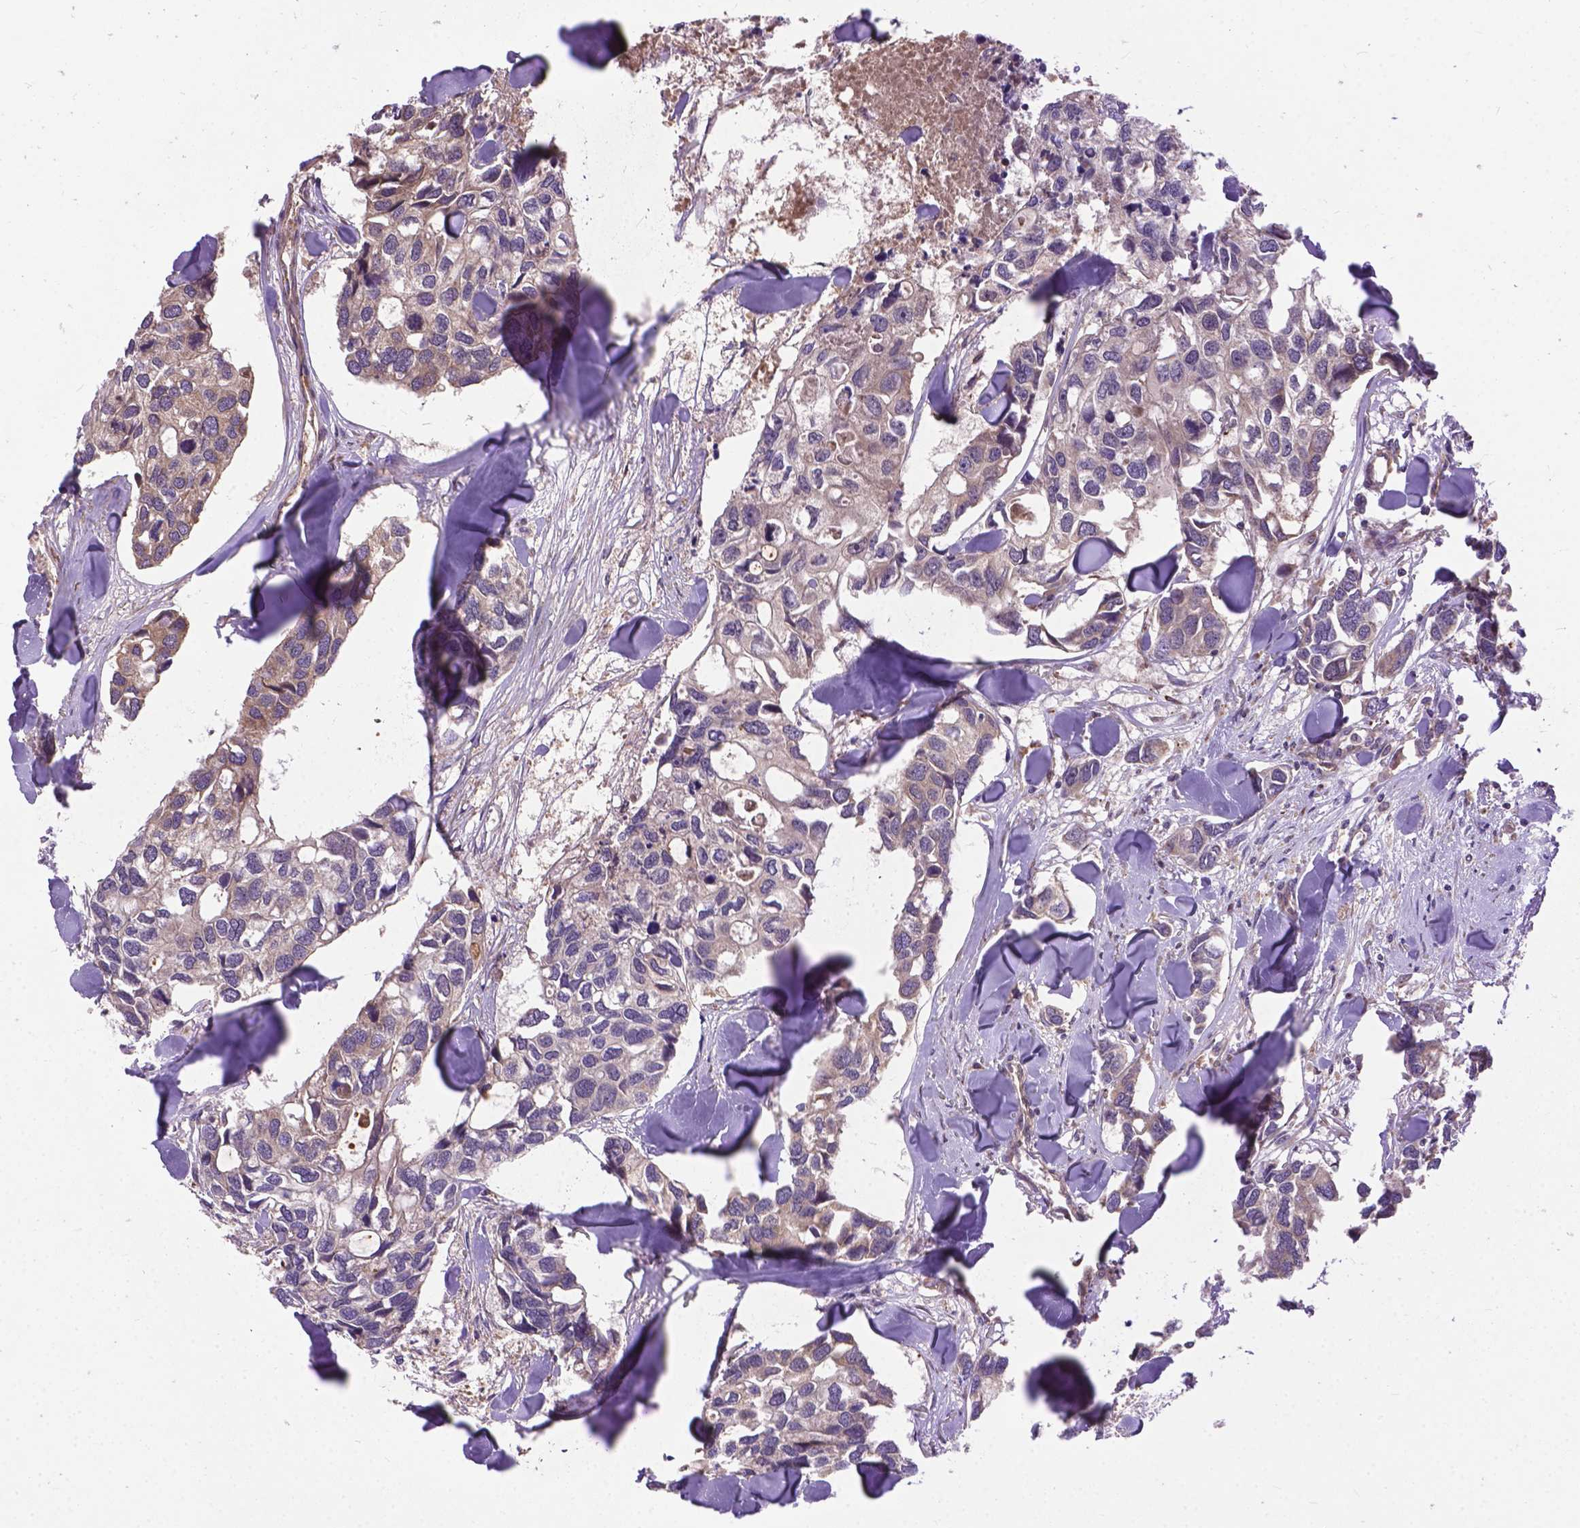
{"staining": {"intensity": "weak", "quantity": "25%-75%", "location": "cytoplasmic/membranous"}, "tissue": "breast cancer", "cell_type": "Tumor cells", "image_type": "cancer", "snomed": [{"axis": "morphology", "description": "Duct carcinoma"}, {"axis": "topography", "description": "Breast"}], "caption": "Protein analysis of breast cancer tissue displays weak cytoplasmic/membranous staining in about 25%-75% of tumor cells.", "gene": "ZNF616", "patient": {"sex": "female", "age": 83}}